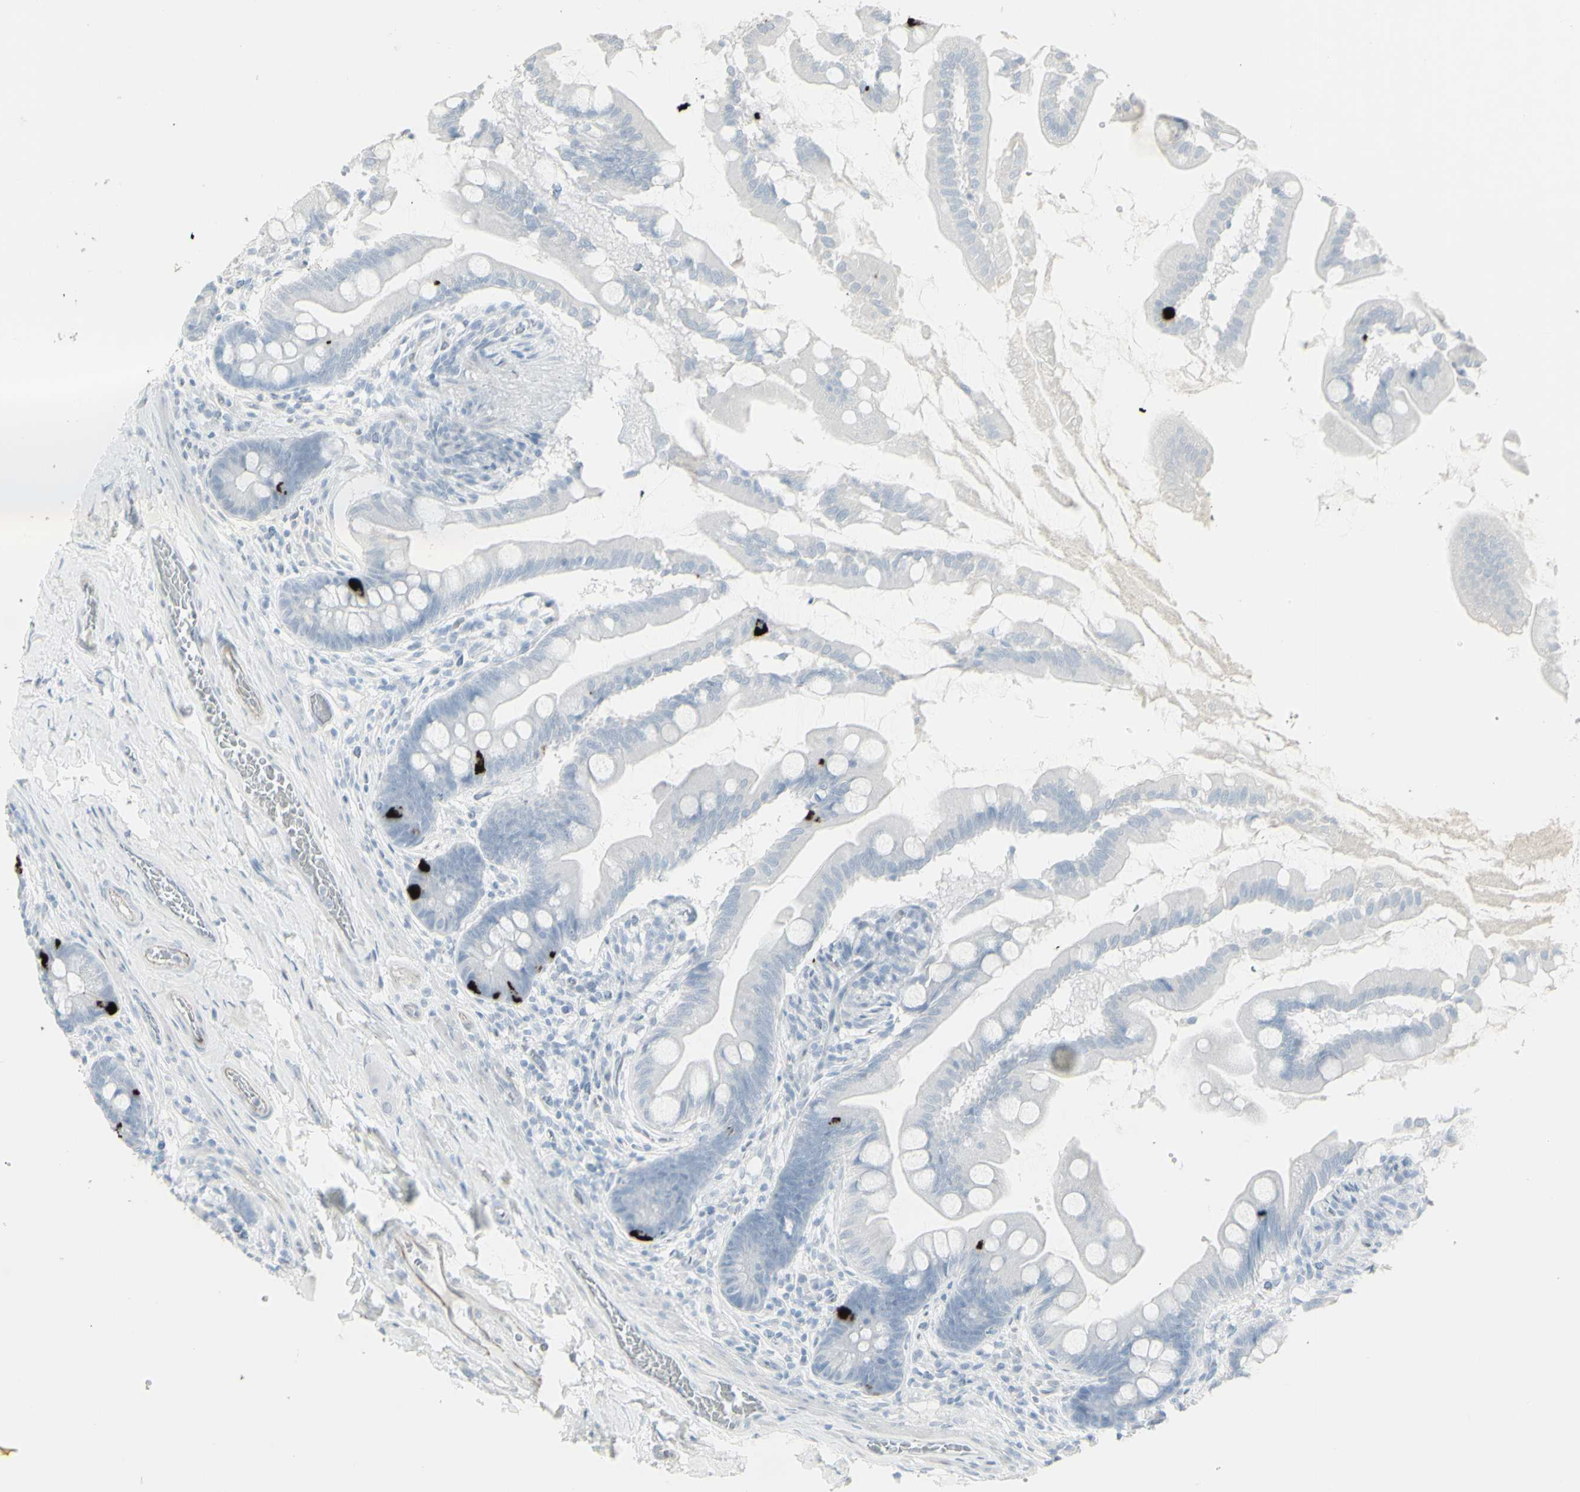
{"staining": {"intensity": "strong", "quantity": "<25%", "location": "cytoplasmic/membranous"}, "tissue": "small intestine", "cell_type": "Glandular cells", "image_type": "normal", "snomed": [{"axis": "morphology", "description": "Normal tissue, NOS"}, {"axis": "topography", "description": "Small intestine"}], "caption": "Protein staining displays strong cytoplasmic/membranous staining in about <25% of glandular cells in benign small intestine.", "gene": "YBX2", "patient": {"sex": "female", "age": 56}}